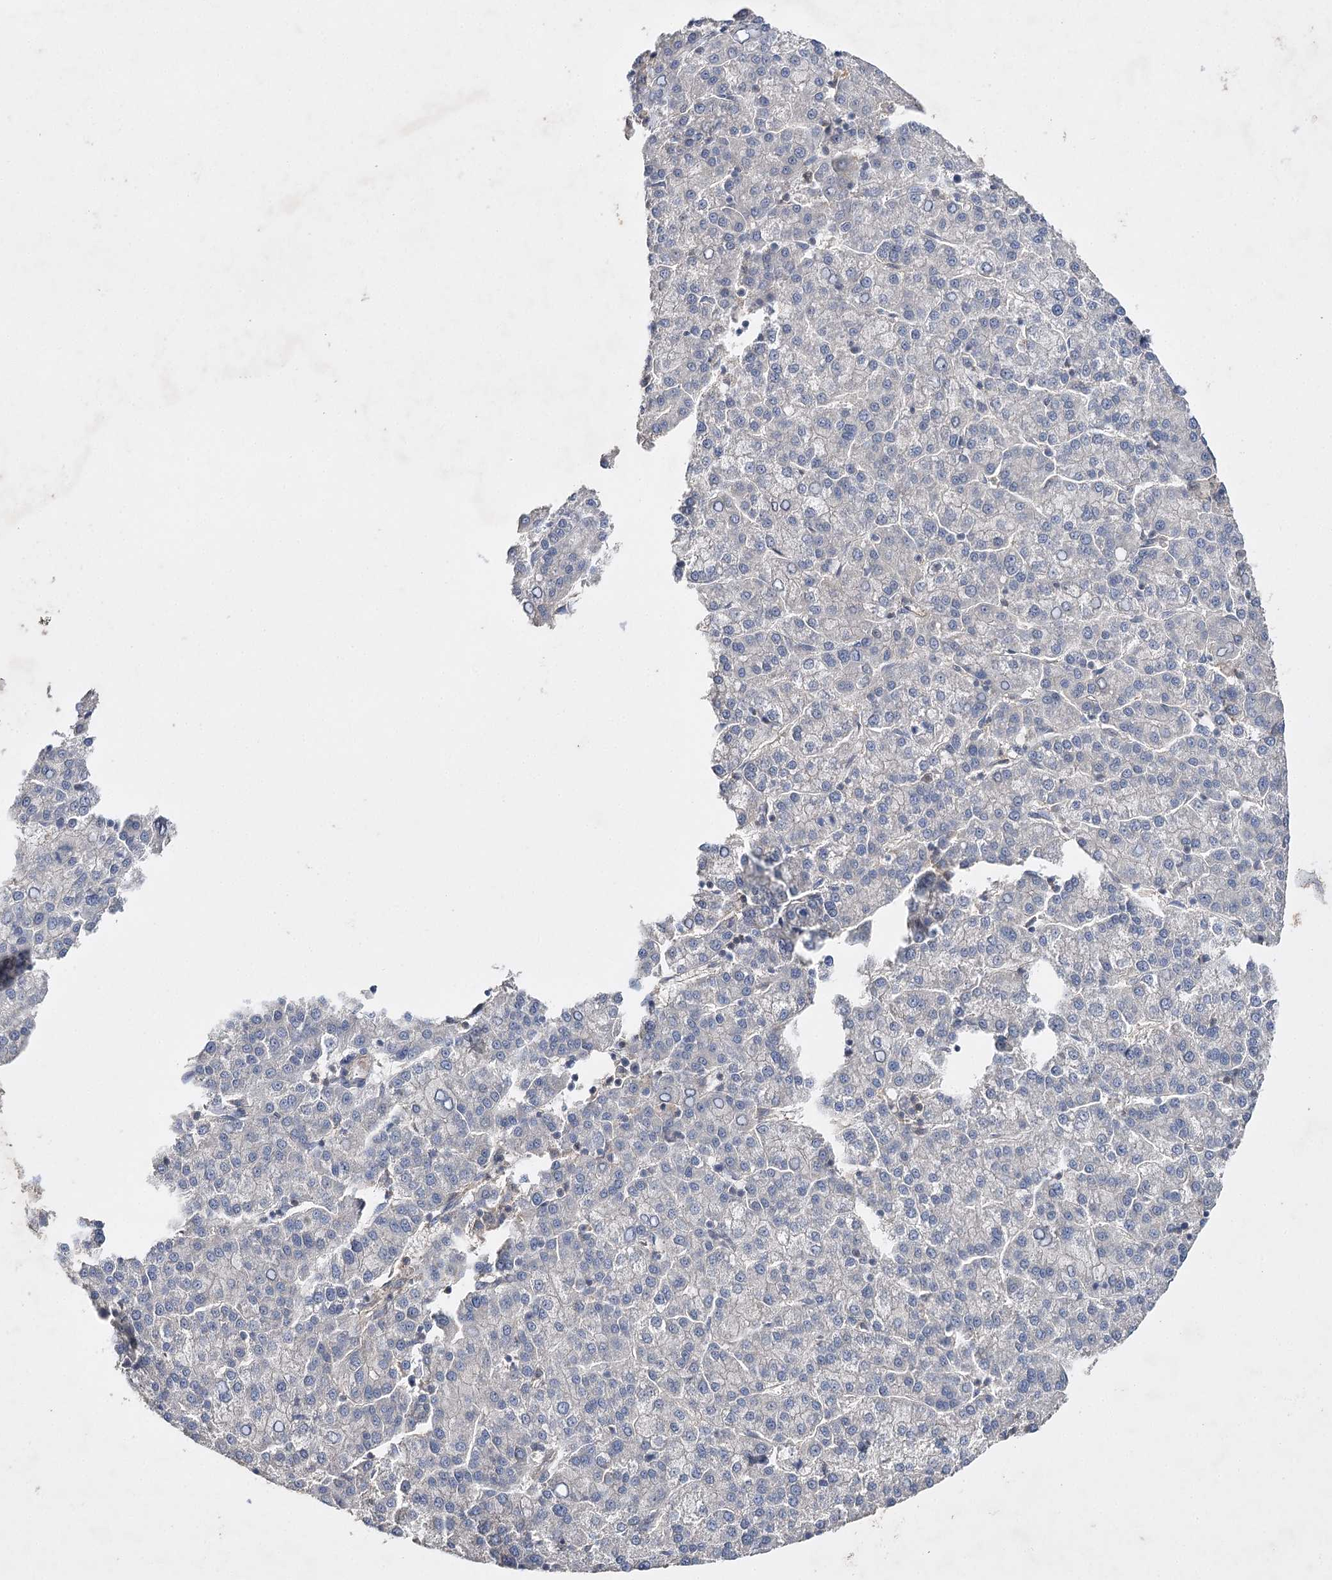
{"staining": {"intensity": "negative", "quantity": "none", "location": "none"}, "tissue": "liver cancer", "cell_type": "Tumor cells", "image_type": "cancer", "snomed": [{"axis": "morphology", "description": "Carcinoma, Hepatocellular, NOS"}, {"axis": "topography", "description": "Liver"}], "caption": "High magnification brightfield microscopy of liver hepatocellular carcinoma stained with DAB (3,3'-diaminobenzidine) (brown) and counterstained with hematoxylin (blue): tumor cells show no significant expression. (DAB (3,3'-diaminobenzidine) immunohistochemistry (IHC) with hematoxylin counter stain).", "gene": "BCR", "patient": {"sex": "female", "age": 58}}